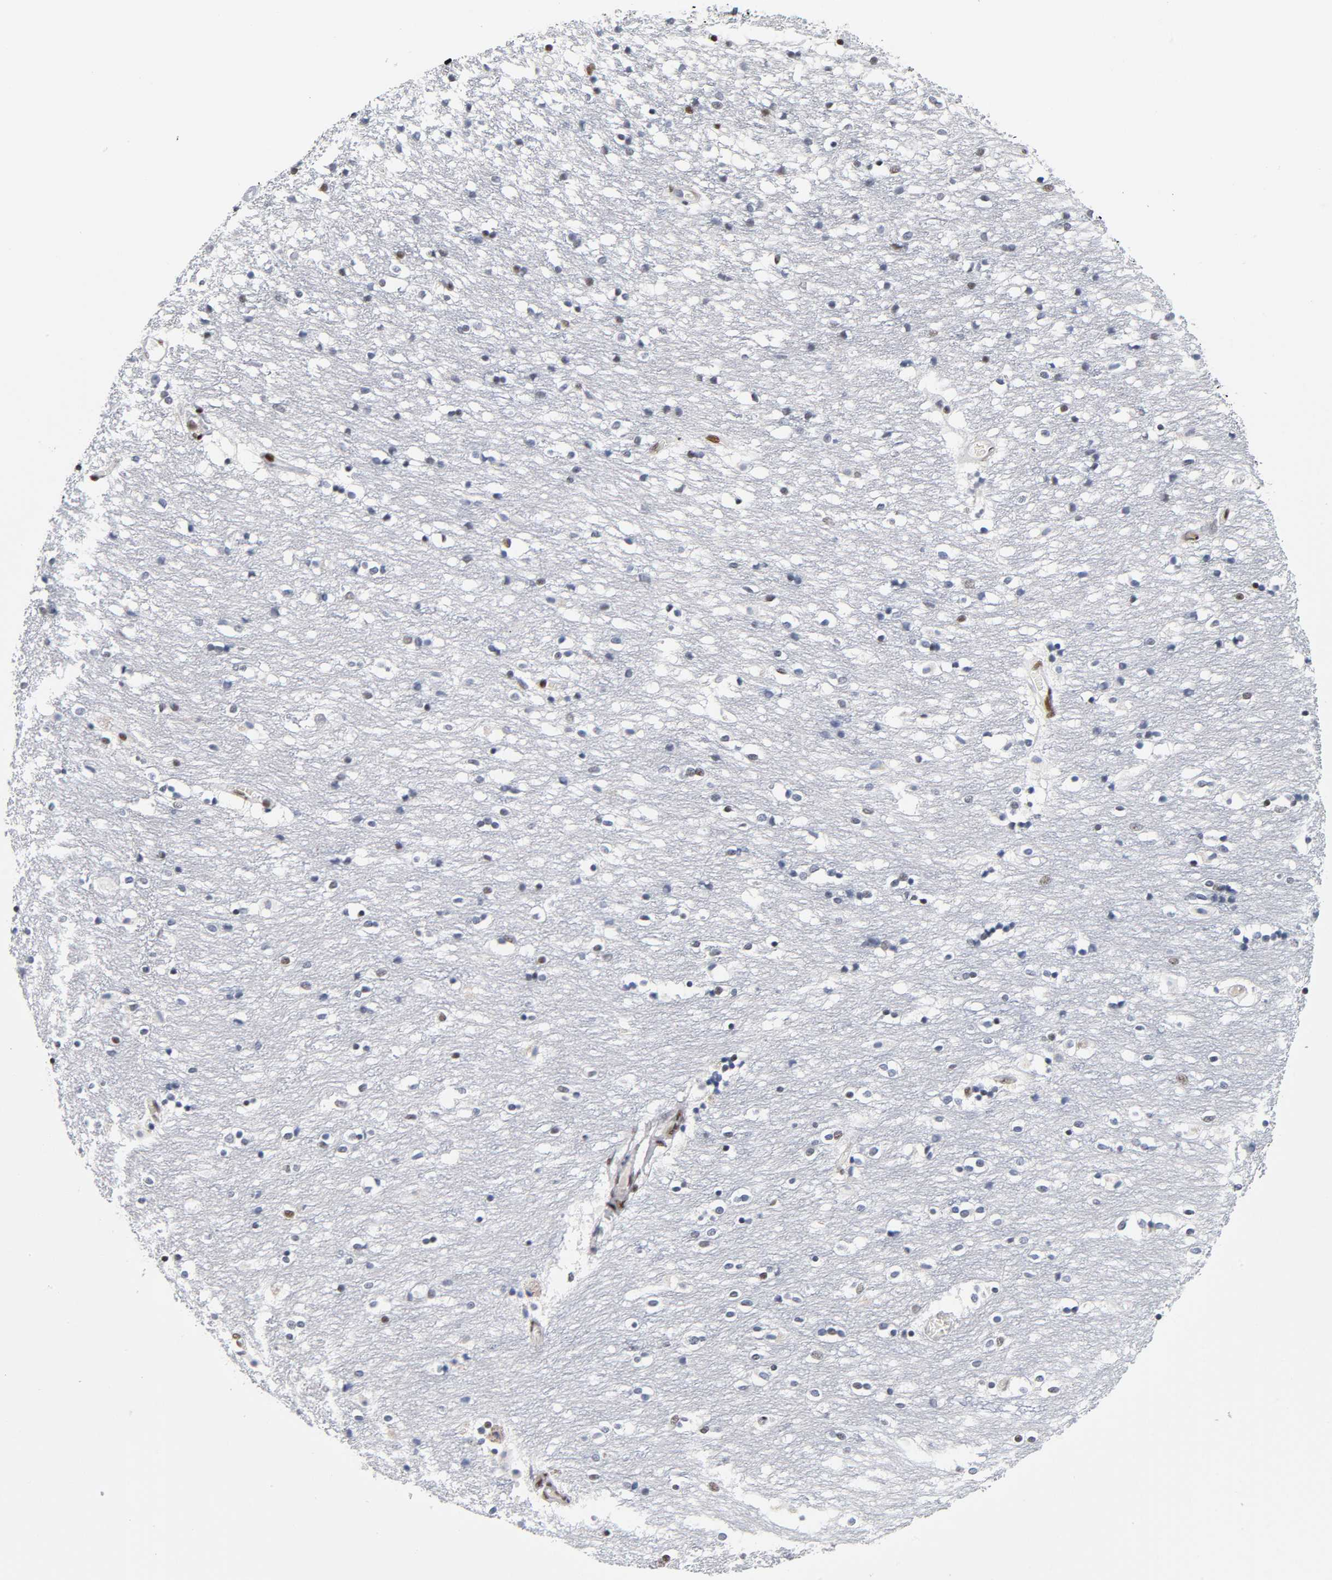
{"staining": {"intensity": "moderate", "quantity": "<25%", "location": "nuclear"}, "tissue": "caudate", "cell_type": "Glial cells", "image_type": "normal", "snomed": [{"axis": "morphology", "description": "Normal tissue, NOS"}, {"axis": "topography", "description": "Lateral ventricle wall"}], "caption": "Glial cells exhibit low levels of moderate nuclear expression in approximately <25% of cells in benign caudate. (brown staining indicates protein expression, while blue staining denotes nuclei).", "gene": "SP3", "patient": {"sex": "female", "age": 54}}